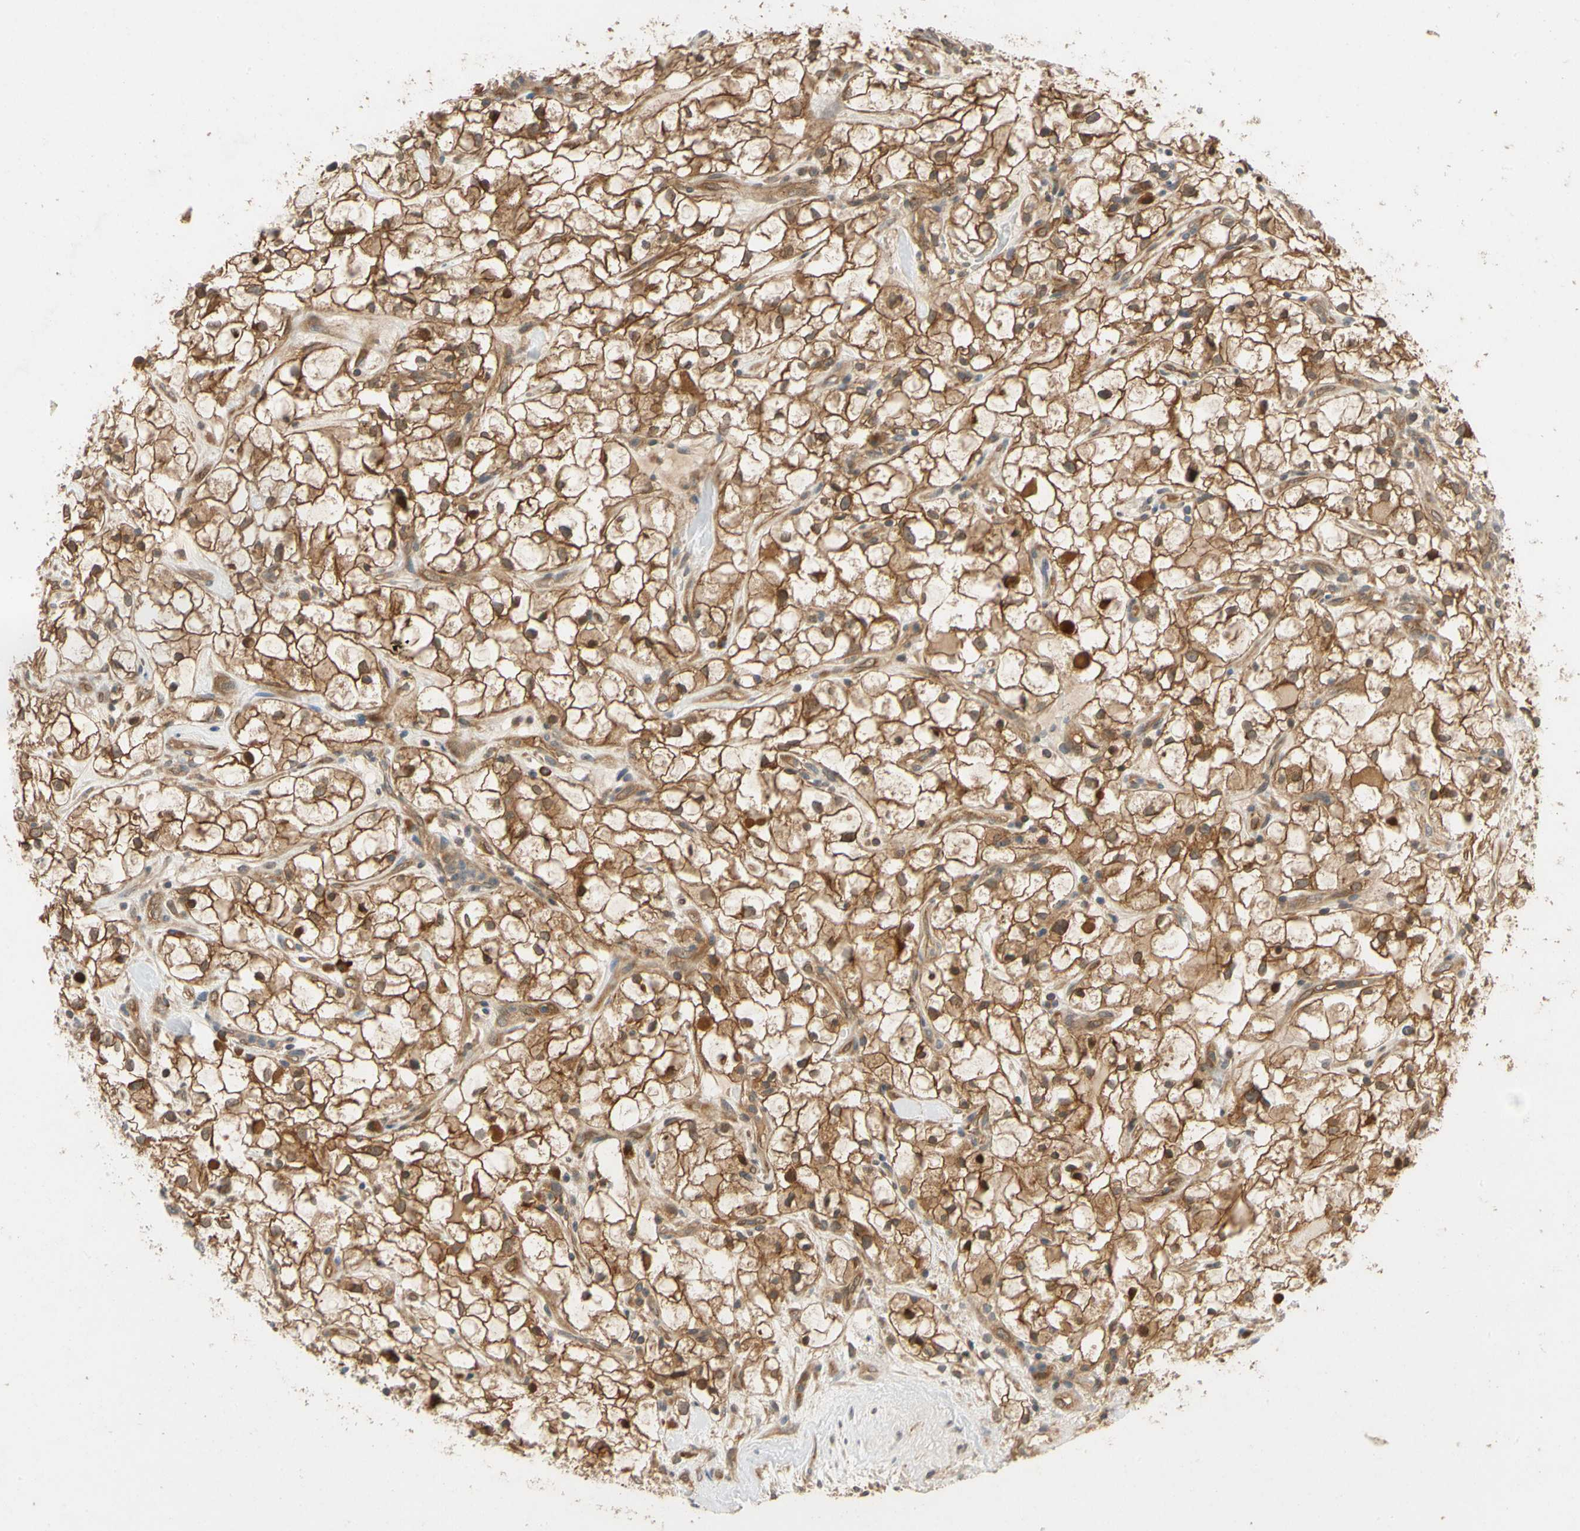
{"staining": {"intensity": "strong", "quantity": ">75%", "location": "cytoplasmic/membranous"}, "tissue": "renal cancer", "cell_type": "Tumor cells", "image_type": "cancer", "snomed": [{"axis": "morphology", "description": "Adenocarcinoma, NOS"}, {"axis": "topography", "description": "Kidney"}], "caption": "Immunohistochemical staining of renal cancer displays high levels of strong cytoplasmic/membranous protein expression in approximately >75% of tumor cells. The protein of interest is stained brown, and the nuclei are stained in blue (DAB IHC with brightfield microscopy, high magnification).", "gene": "TDRP", "patient": {"sex": "female", "age": 60}}